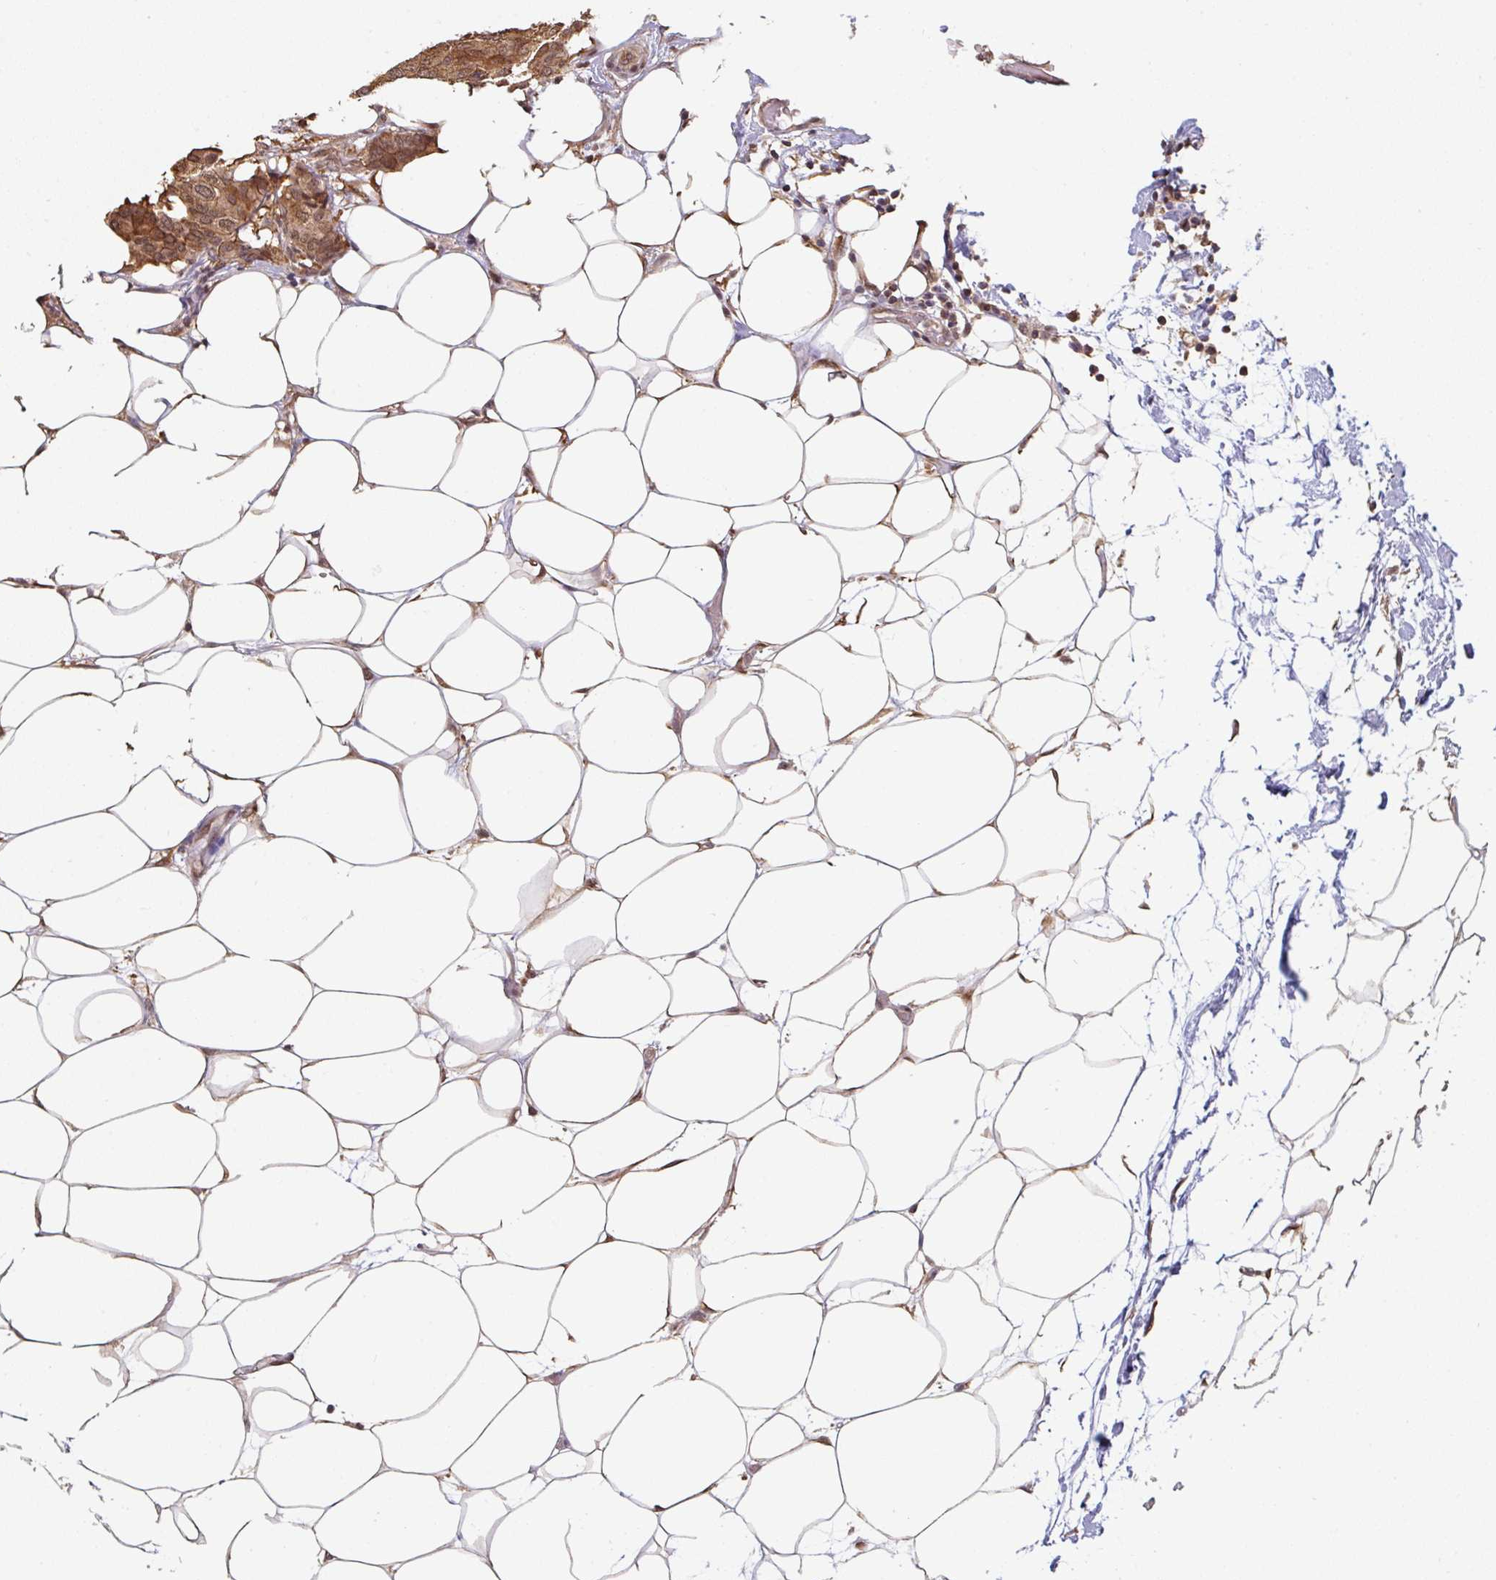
{"staining": {"intensity": "moderate", "quantity": ">75%", "location": "cytoplasmic/membranous"}, "tissue": "breast cancer", "cell_type": "Tumor cells", "image_type": "cancer", "snomed": [{"axis": "morphology", "description": "Duct carcinoma"}, {"axis": "topography", "description": "Breast"}], "caption": "IHC (DAB (3,3'-diaminobenzidine)) staining of breast cancer (infiltrating ductal carcinoma) demonstrates moderate cytoplasmic/membranous protein positivity in about >75% of tumor cells. The protein of interest is shown in brown color, while the nuclei are stained blue.", "gene": "ST13", "patient": {"sex": "female", "age": 75}}